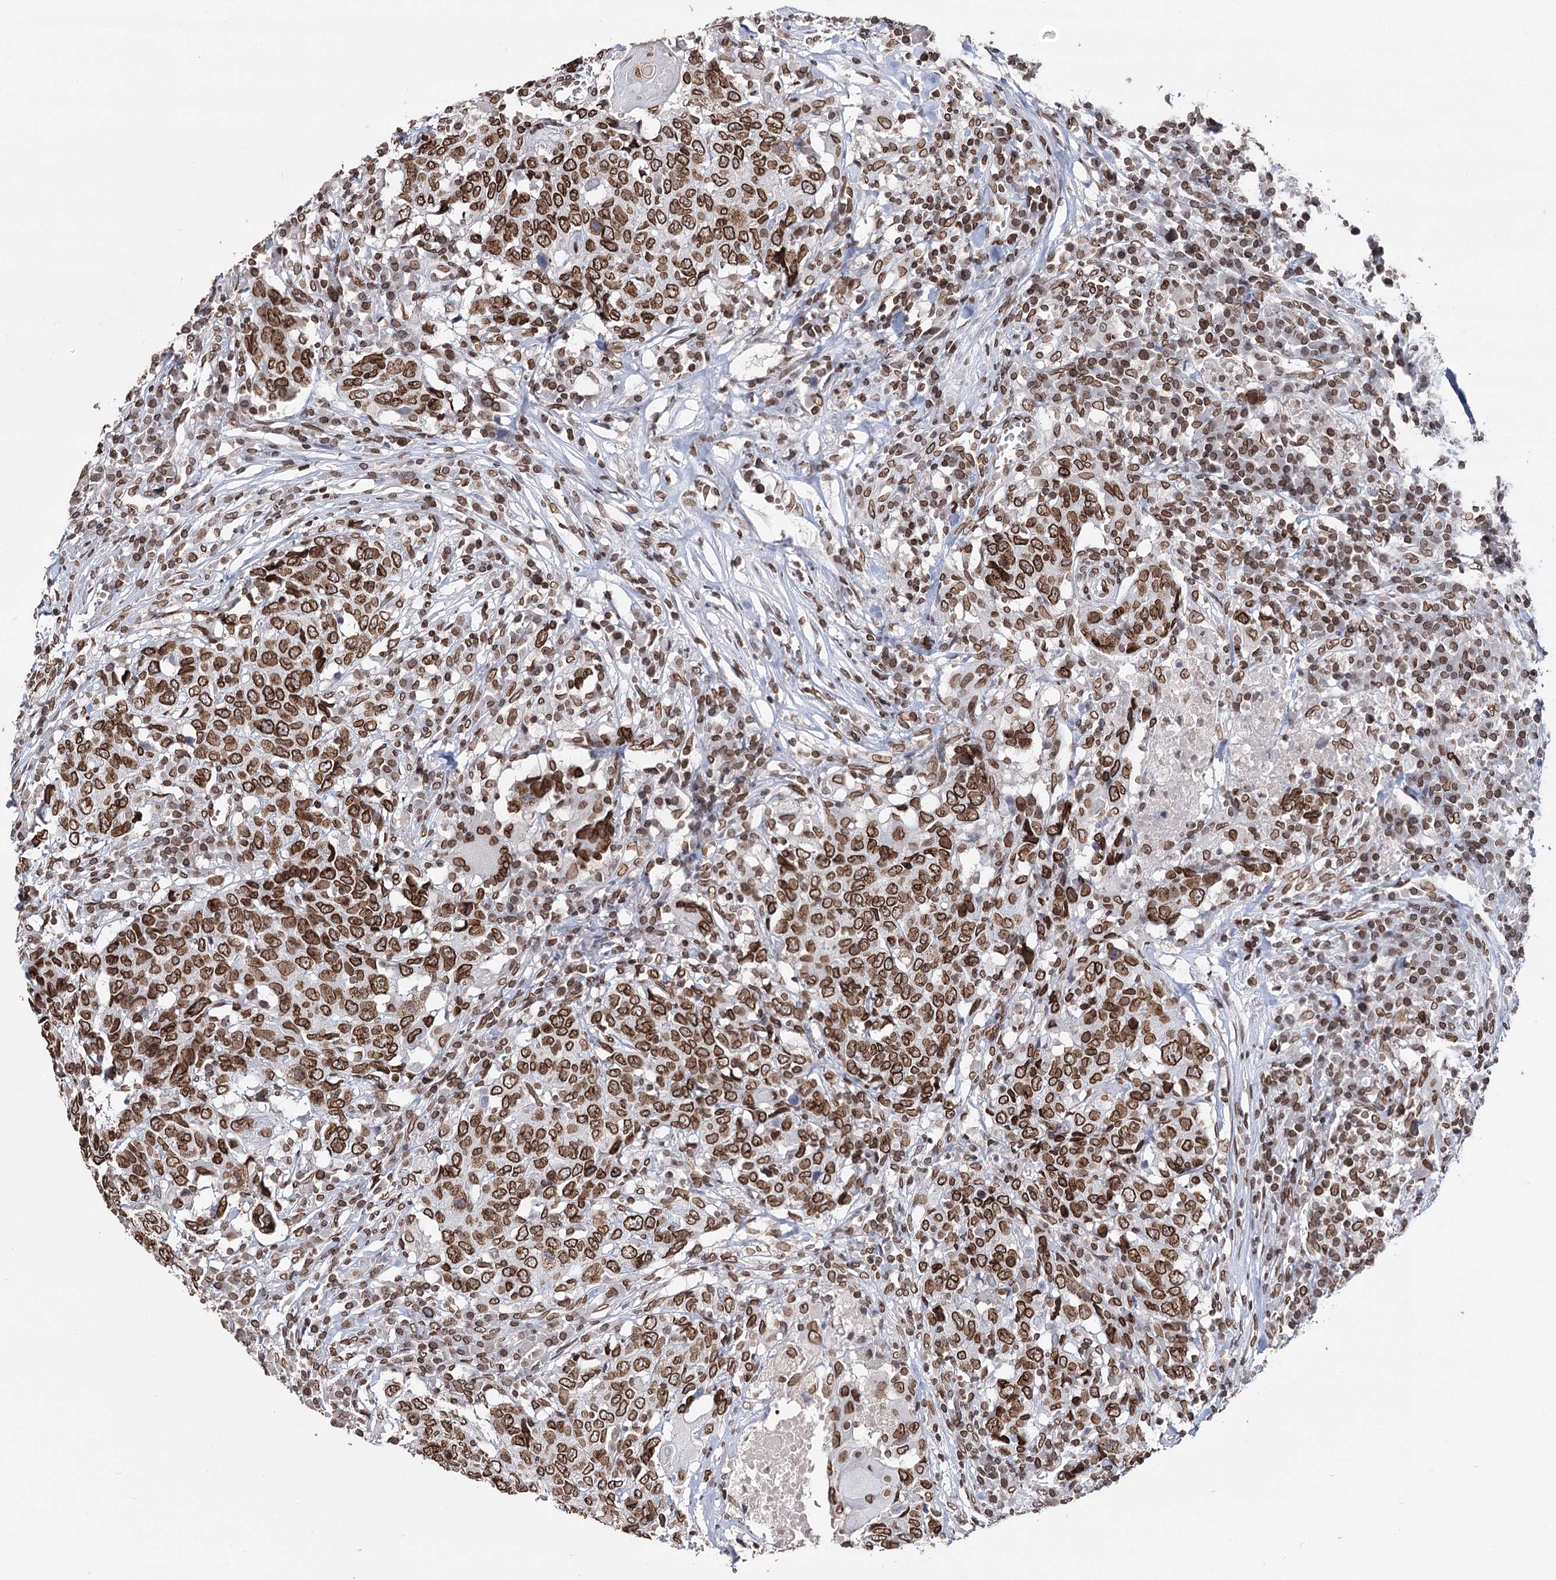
{"staining": {"intensity": "moderate", "quantity": ">75%", "location": "cytoplasmic/membranous,nuclear"}, "tissue": "head and neck cancer", "cell_type": "Tumor cells", "image_type": "cancer", "snomed": [{"axis": "morphology", "description": "Squamous cell carcinoma, NOS"}, {"axis": "topography", "description": "Head-Neck"}], "caption": "Moderate cytoplasmic/membranous and nuclear staining is appreciated in about >75% of tumor cells in head and neck squamous cell carcinoma.", "gene": "KIAA0930", "patient": {"sex": "male", "age": 66}}